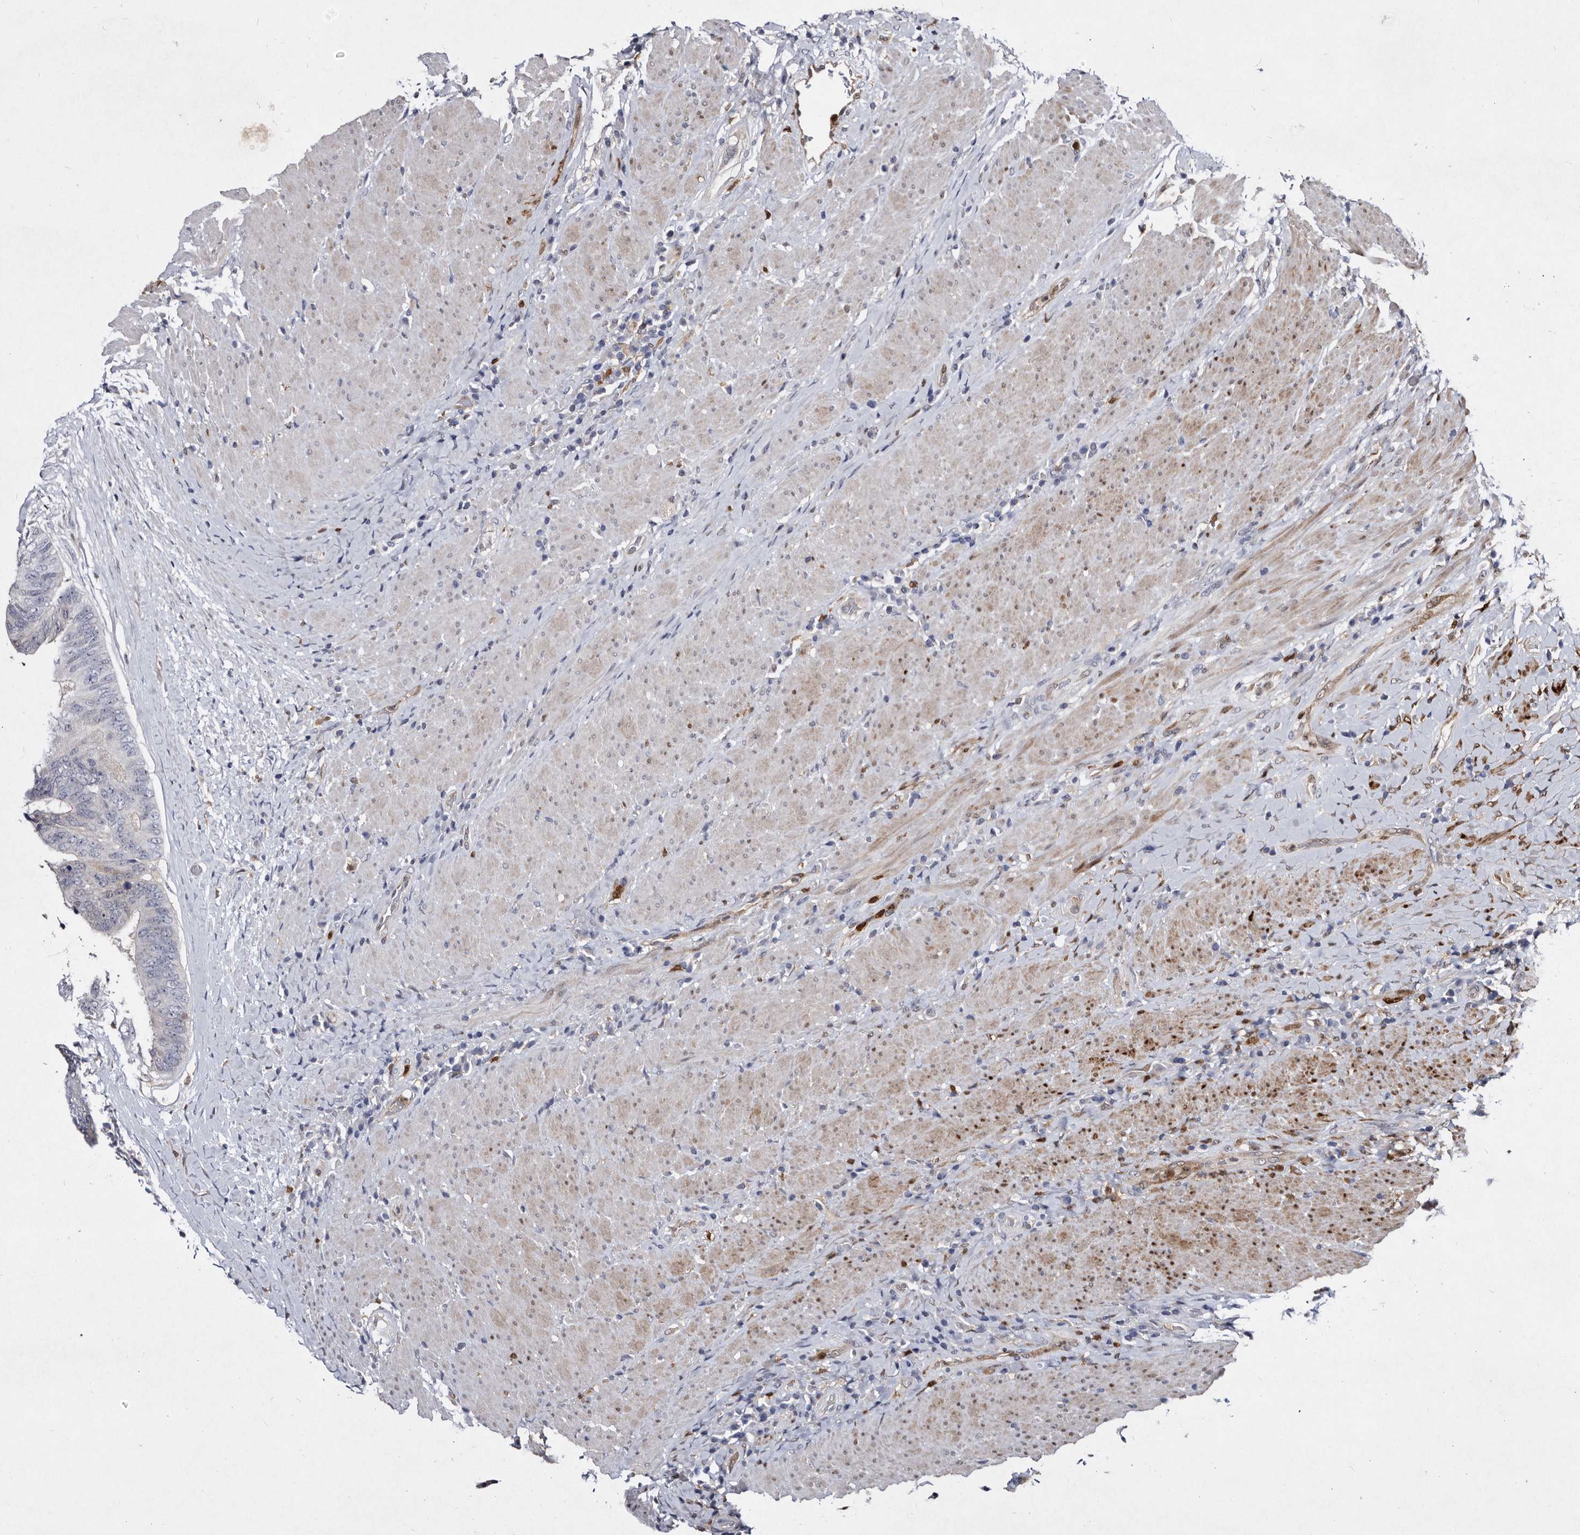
{"staining": {"intensity": "weak", "quantity": "<25%", "location": "nuclear"}, "tissue": "colorectal cancer", "cell_type": "Tumor cells", "image_type": "cancer", "snomed": [{"axis": "morphology", "description": "Adenocarcinoma, NOS"}, {"axis": "topography", "description": "Rectum"}], "caption": "Immunohistochemistry (IHC) histopathology image of human colorectal cancer stained for a protein (brown), which reveals no positivity in tumor cells. (DAB immunohistochemistry (IHC) with hematoxylin counter stain).", "gene": "SERPINB8", "patient": {"sex": "male", "age": 72}}